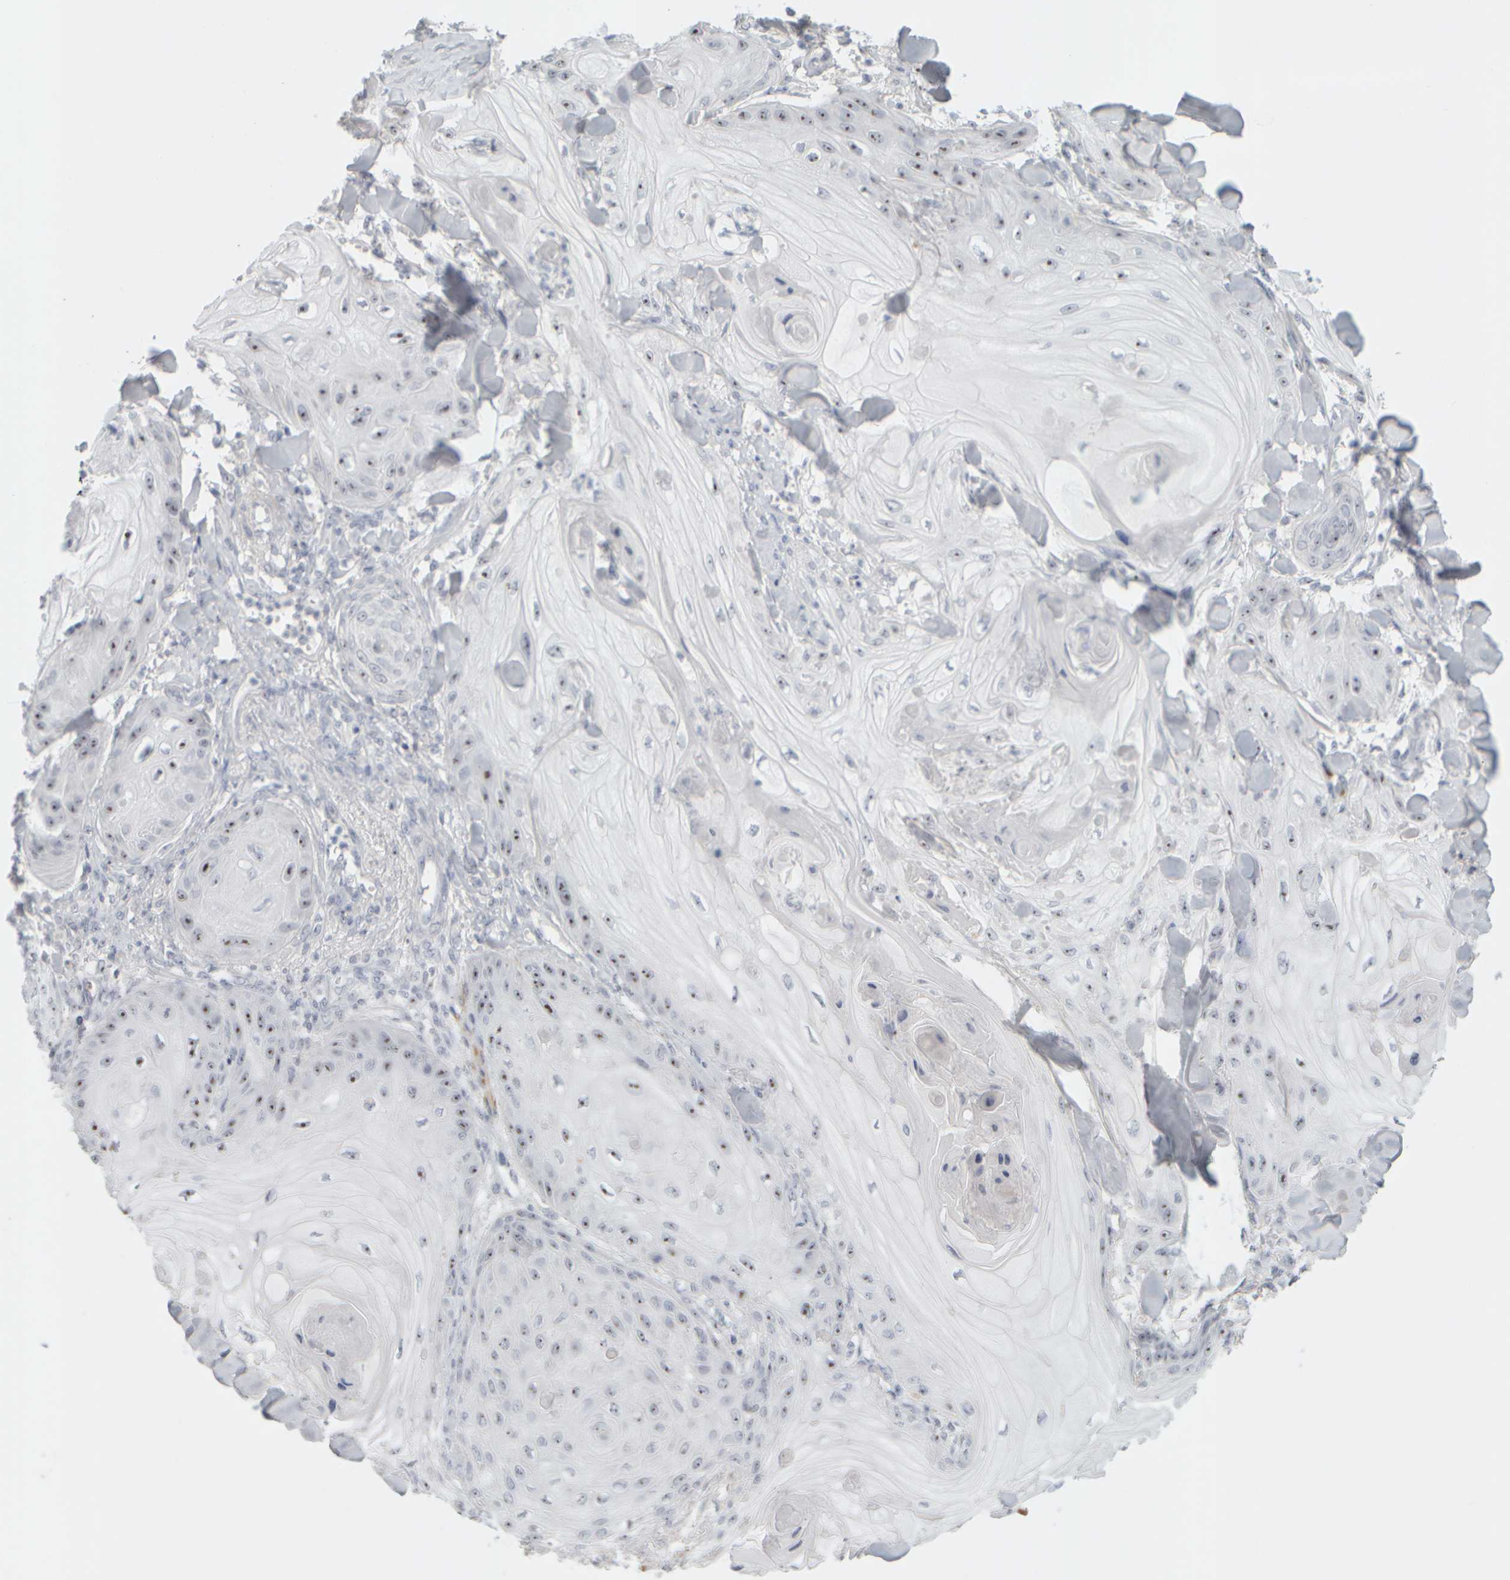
{"staining": {"intensity": "moderate", "quantity": "25%-75%", "location": "nuclear"}, "tissue": "skin cancer", "cell_type": "Tumor cells", "image_type": "cancer", "snomed": [{"axis": "morphology", "description": "Squamous cell carcinoma, NOS"}, {"axis": "topography", "description": "Skin"}], "caption": "IHC of skin cancer (squamous cell carcinoma) shows medium levels of moderate nuclear positivity in approximately 25%-75% of tumor cells.", "gene": "DCXR", "patient": {"sex": "male", "age": 74}}